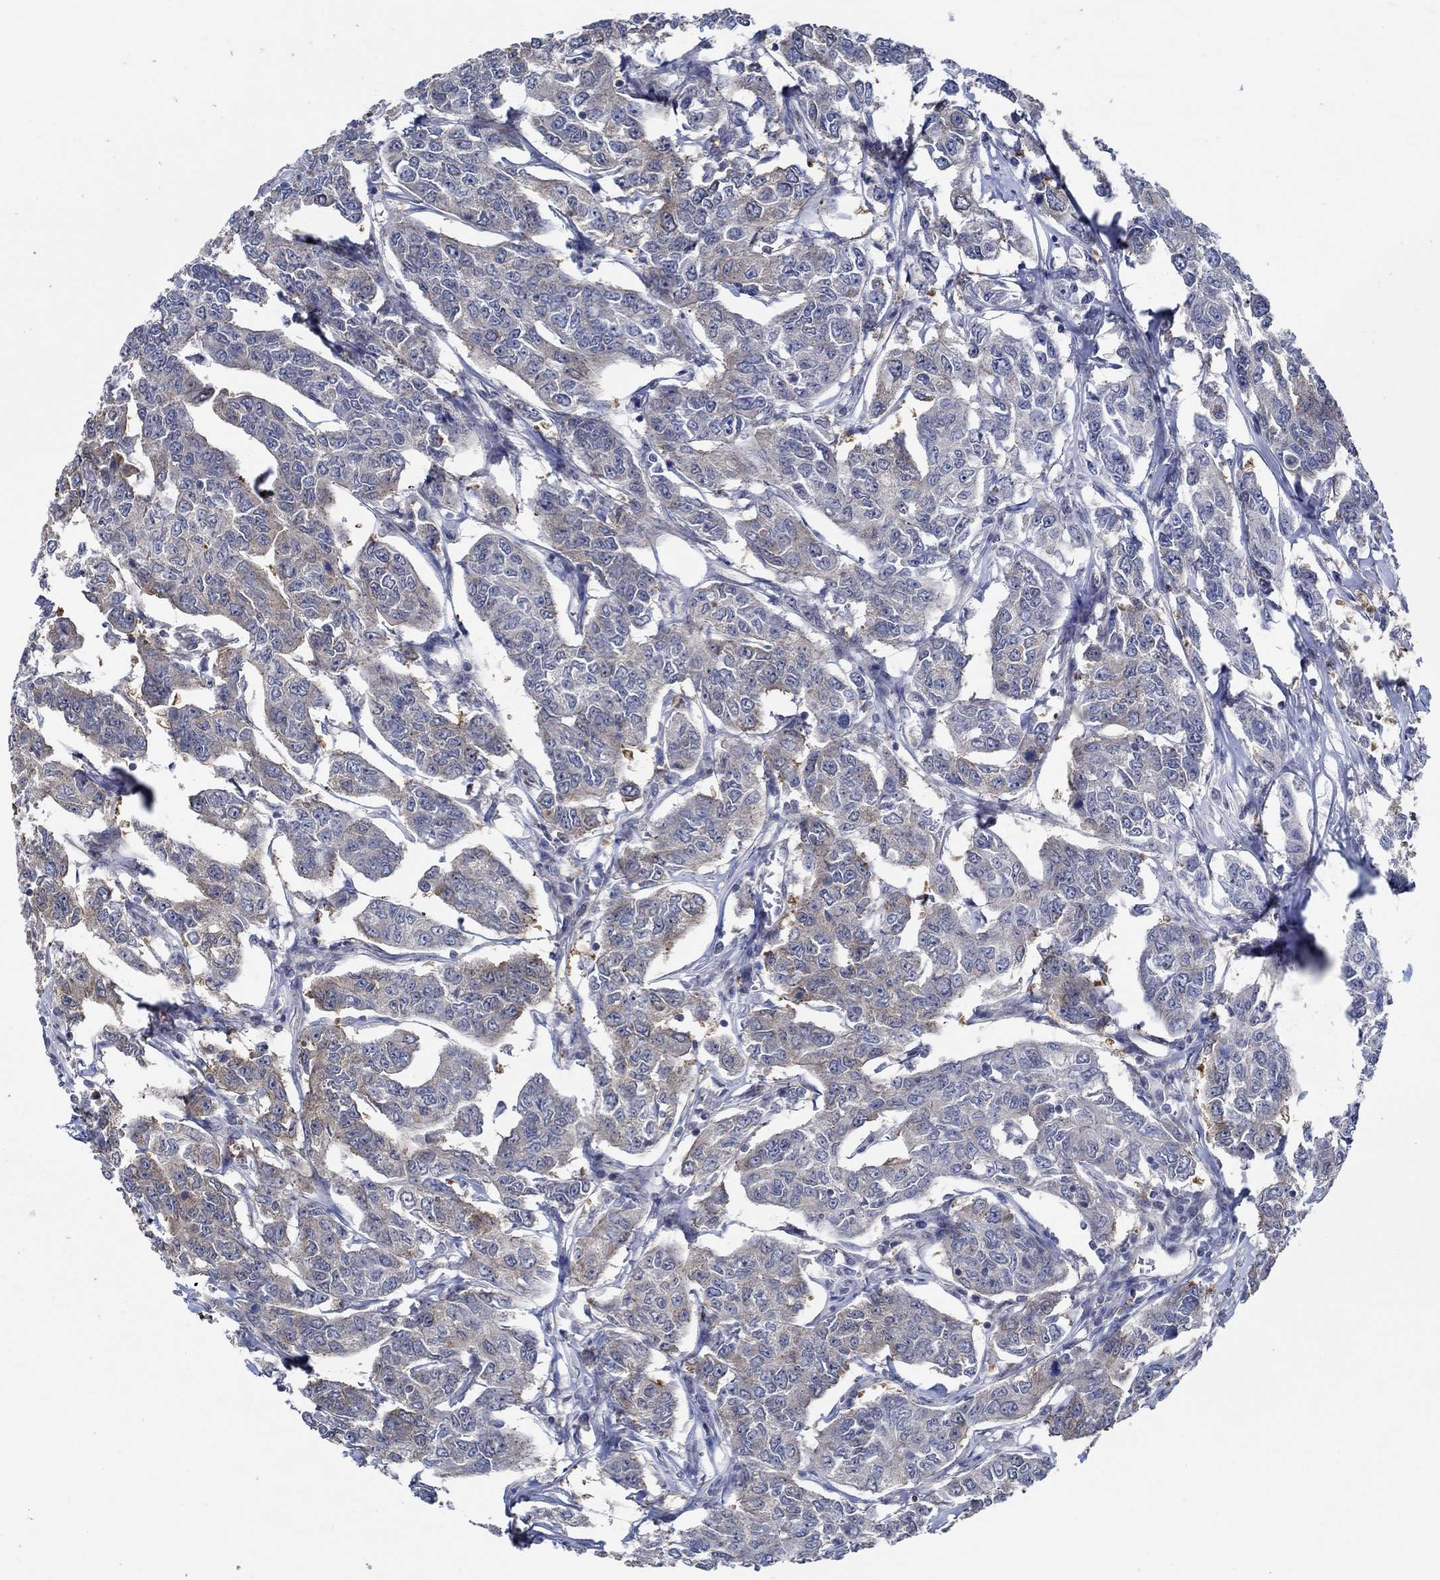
{"staining": {"intensity": "weak", "quantity": "25%-75%", "location": "cytoplasmic/membranous"}, "tissue": "breast cancer", "cell_type": "Tumor cells", "image_type": "cancer", "snomed": [{"axis": "morphology", "description": "Duct carcinoma"}, {"axis": "topography", "description": "Breast"}], "caption": "A low amount of weak cytoplasmic/membranous staining is present in approximately 25%-75% of tumor cells in invasive ductal carcinoma (breast) tissue.", "gene": "DACT1", "patient": {"sex": "female", "age": 88}}